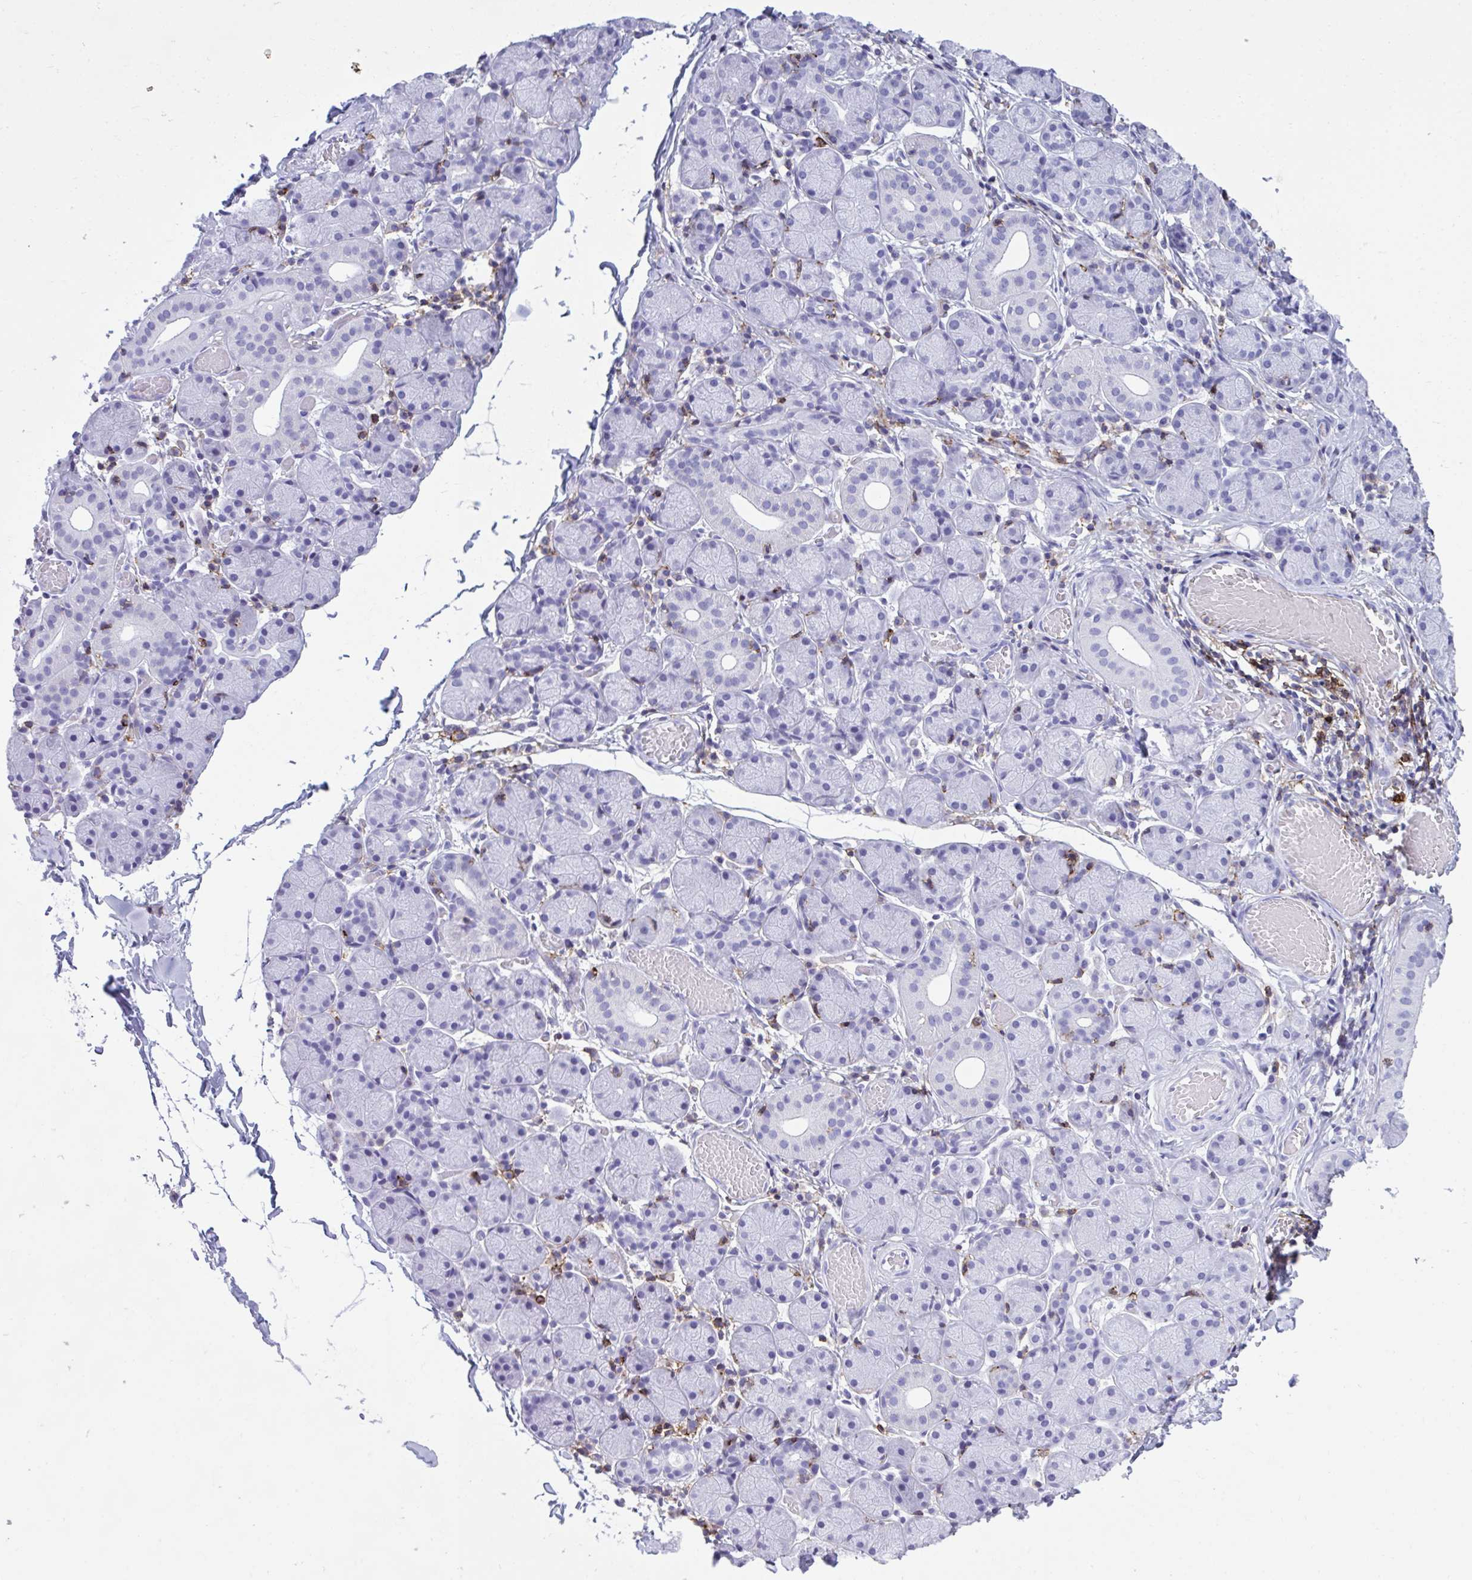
{"staining": {"intensity": "negative", "quantity": "none", "location": "none"}, "tissue": "salivary gland", "cell_type": "Glandular cells", "image_type": "normal", "snomed": [{"axis": "morphology", "description": "Normal tissue, NOS"}, {"axis": "topography", "description": "Salivary gland"}], "caption": "Unremarkable salivary gland was stained to show a protein in brown. There is no significant staining in glandular cells. (DAB IHC visualized using brightfield microscopy, high magnification).", "gene": "SPN", "patient": {"sex": "female", "age": 24}}